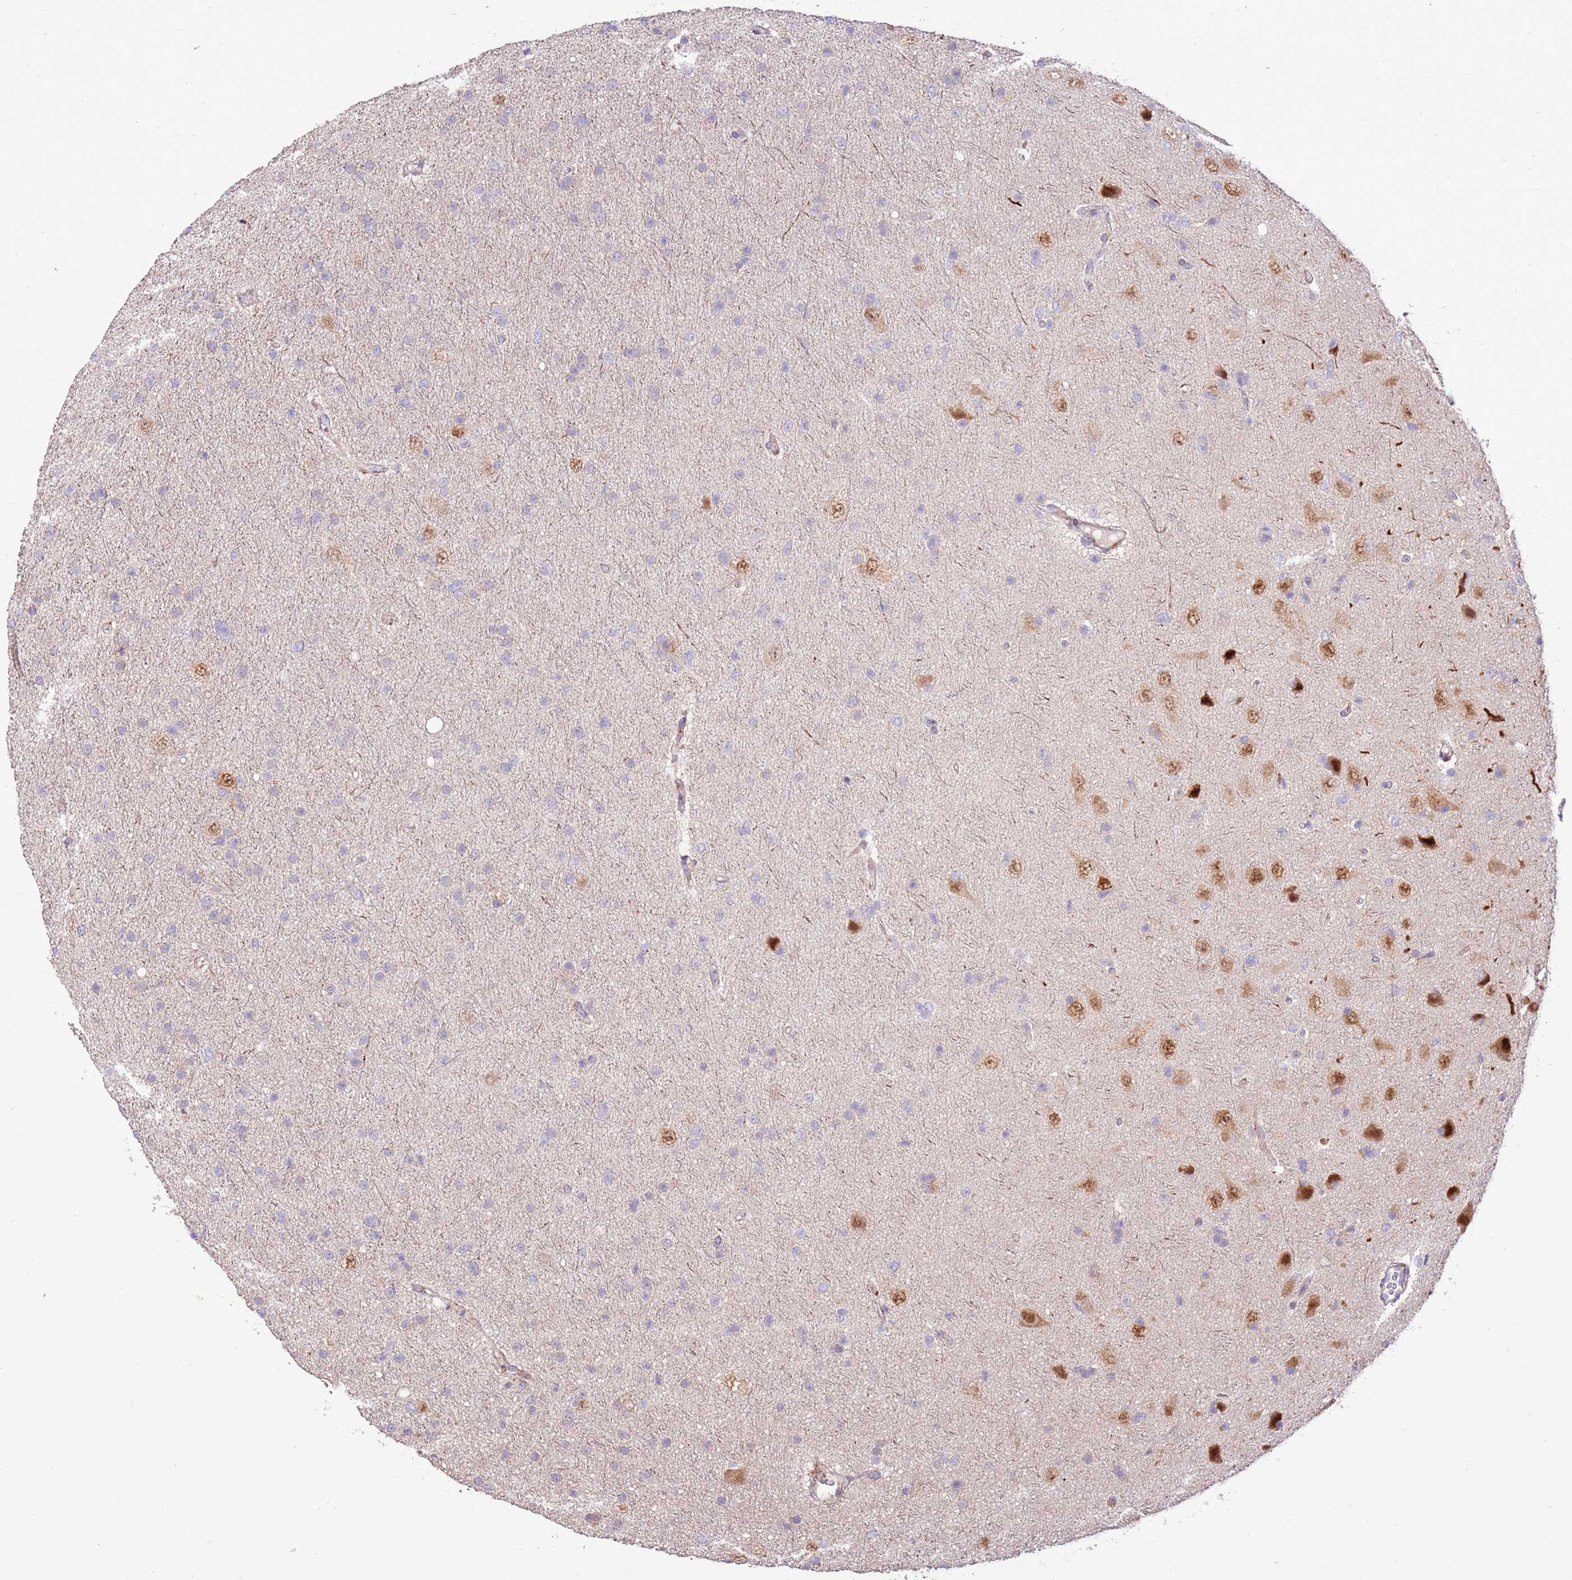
{"staining": {"intensity": "negative", "quantity": "none", "location": "none"}, "tissue": "glioma", "cell_type": "Tumor cells", "image_type": "cancer", "snomed": [{"axis": "morphology", "description": "Glioma, malignant, Low grade"}, {"axis": "topography", "description": "Cerebral cortex"}], "caption": "Immunohistochemistry photomicrograph of neoplastic tissue: low-grade glioma (malignant) stained with DAB shows no significant protein expression in tumor cells.", "gene": "LGI4", "patient": {"sex": "female", "age": 39}}